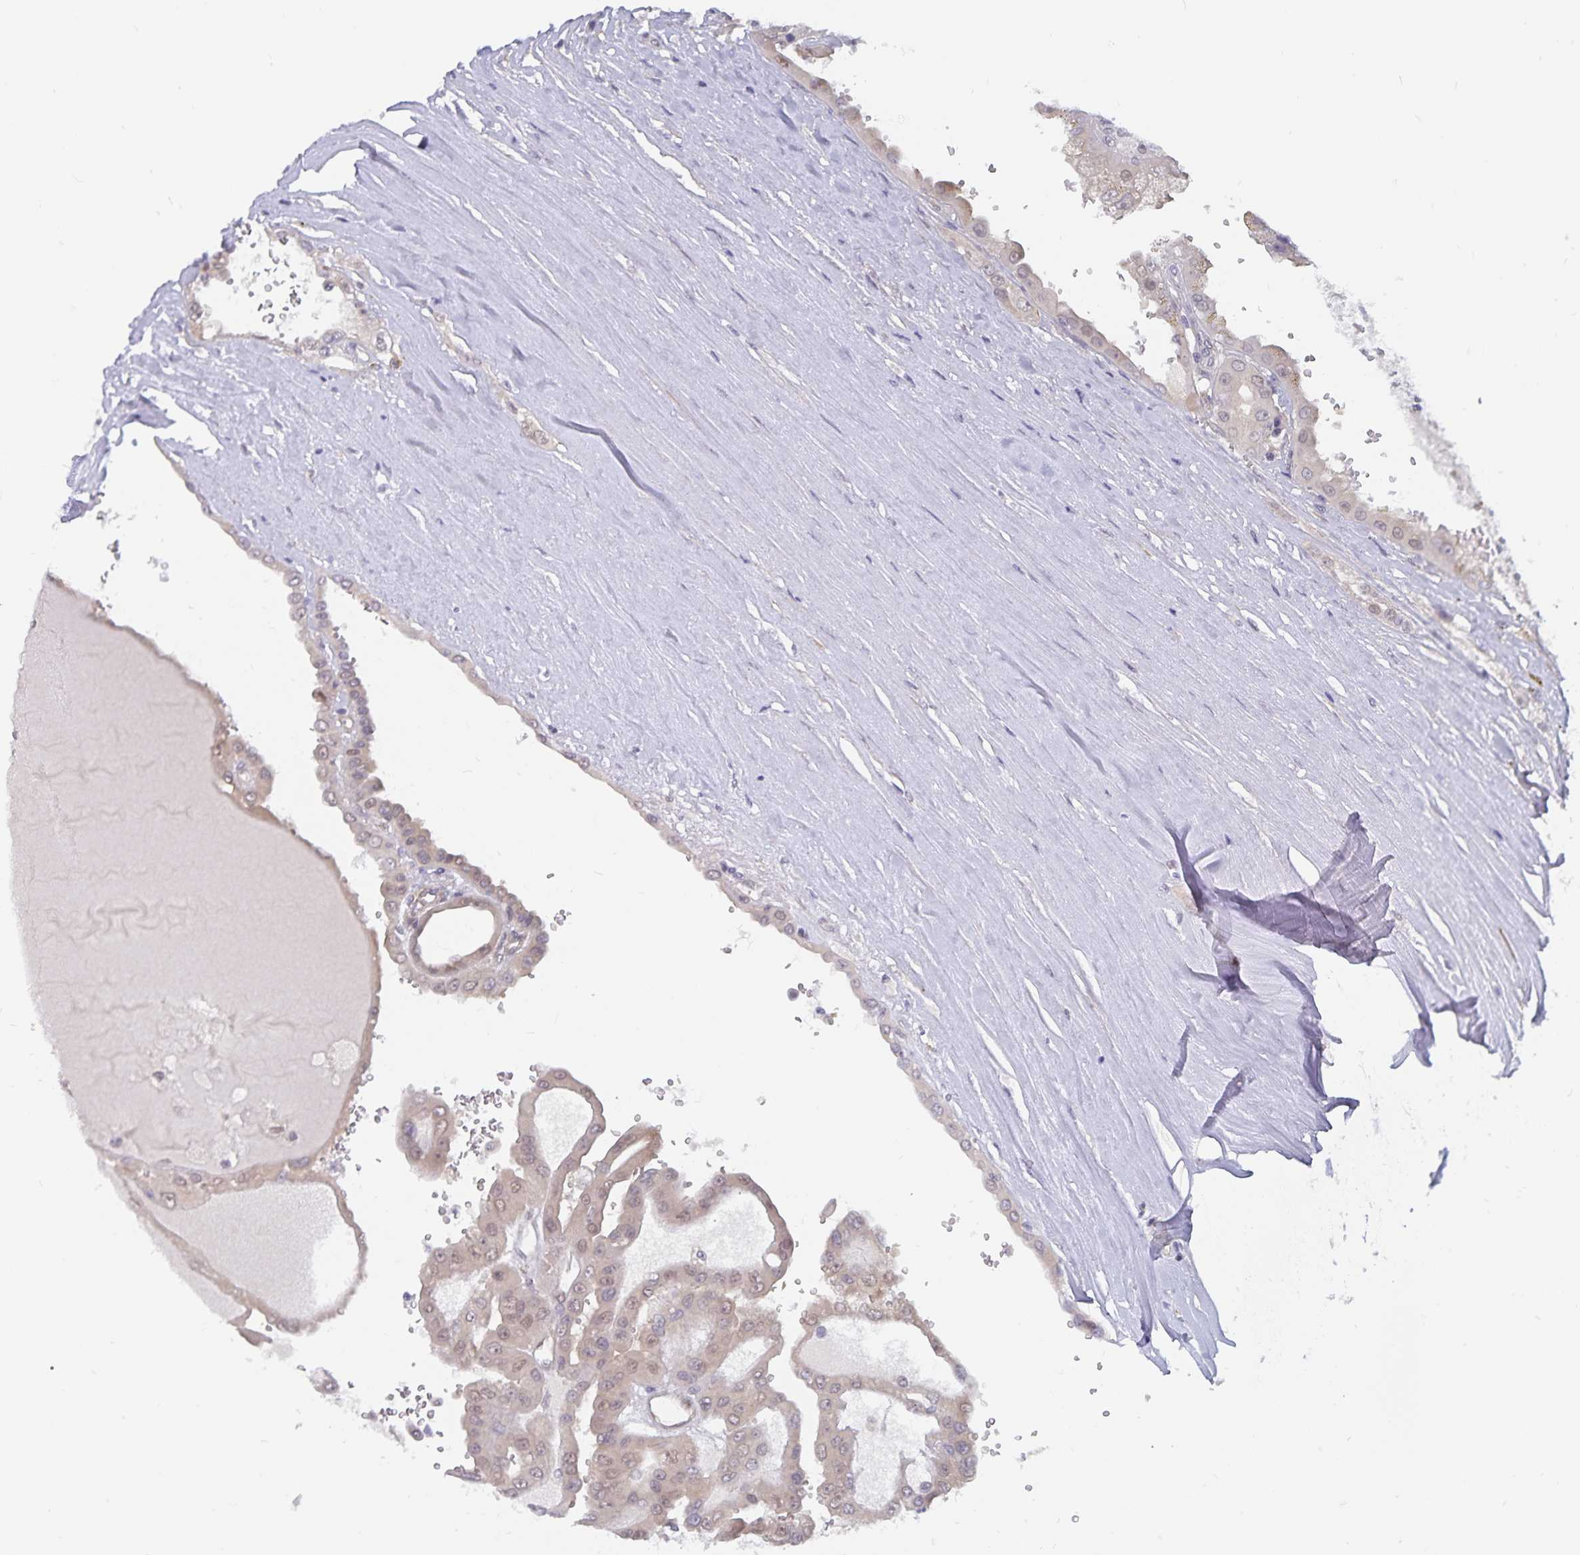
{"staining": {"intensity": "weak", "quantity": "<25%", "location": "nuclear"}, "tissue": "renal cancer", "cell_type": "Tumor cells", "image_type": "cancer", "snomed": [{"axis": "morphology", "description": "Adenocarcinoma, NOS"}, {"axis": "topography", "description": "Kidney"}], "caption": "IHC of renal cancer exhibits no positivity in tumor cells. (DAB immunohistochemistry with hematoxylin counter stain).", "gene": "BAG6", "patient": {"sex": "male", "age": 58}}